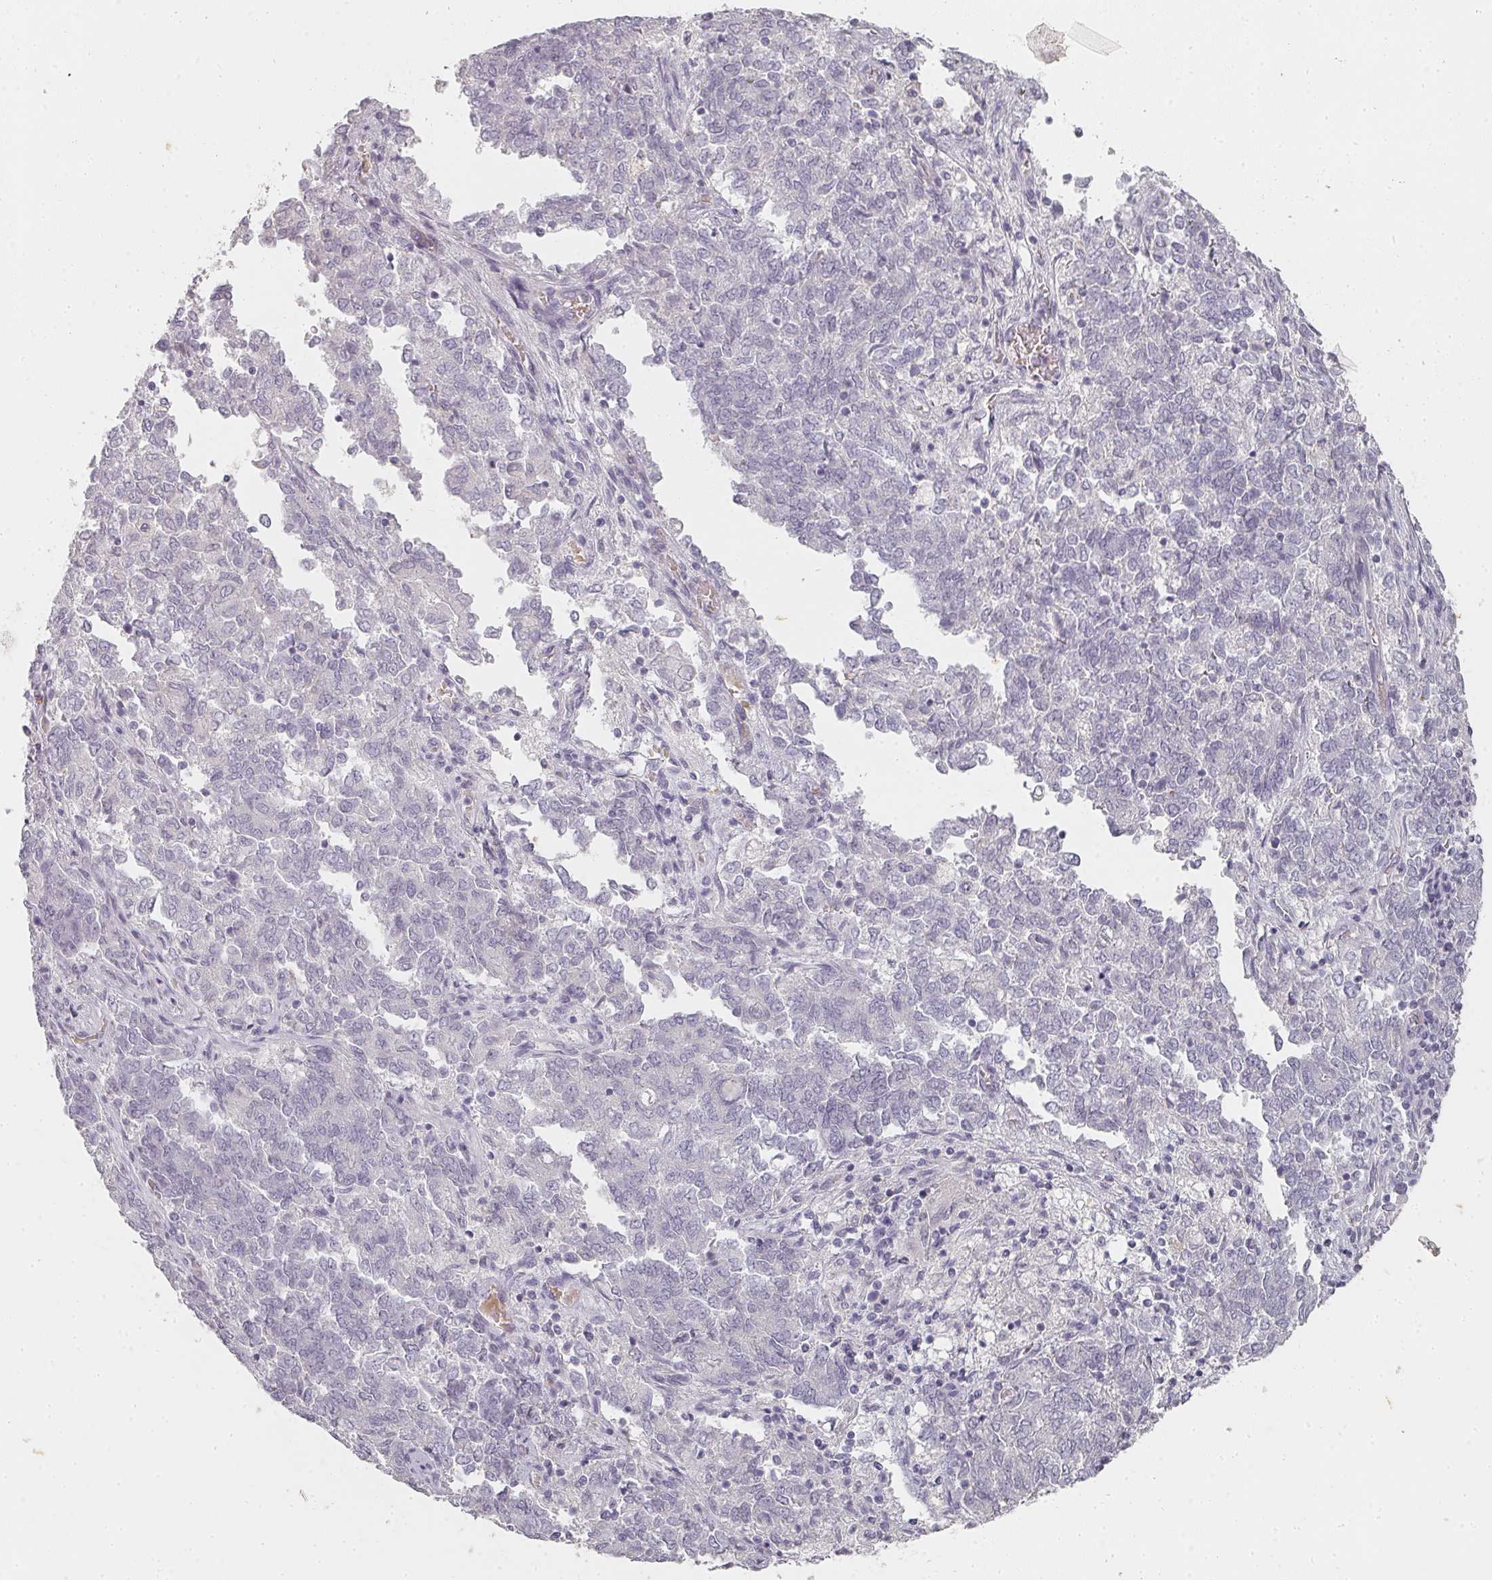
{"staining": {"intensity": "negative", "quantity": "none", "location": "none"}, "tissue": "endometrial cancer", "cell_type": "Tumor cells", "image_type": "cancer", "snomed": [{"axis": "morphology", "description": "Adenocarcinoma, NOS"}, {"axis": "topography", "description": "Endometrium"}], "caption": "Photomicrograph shows no significant protein positivity in tumor cells of endometrial cancer (adenocarcinoma).", "gene": "SHISA2", "patient": {"sex": "female", "age": 80}}